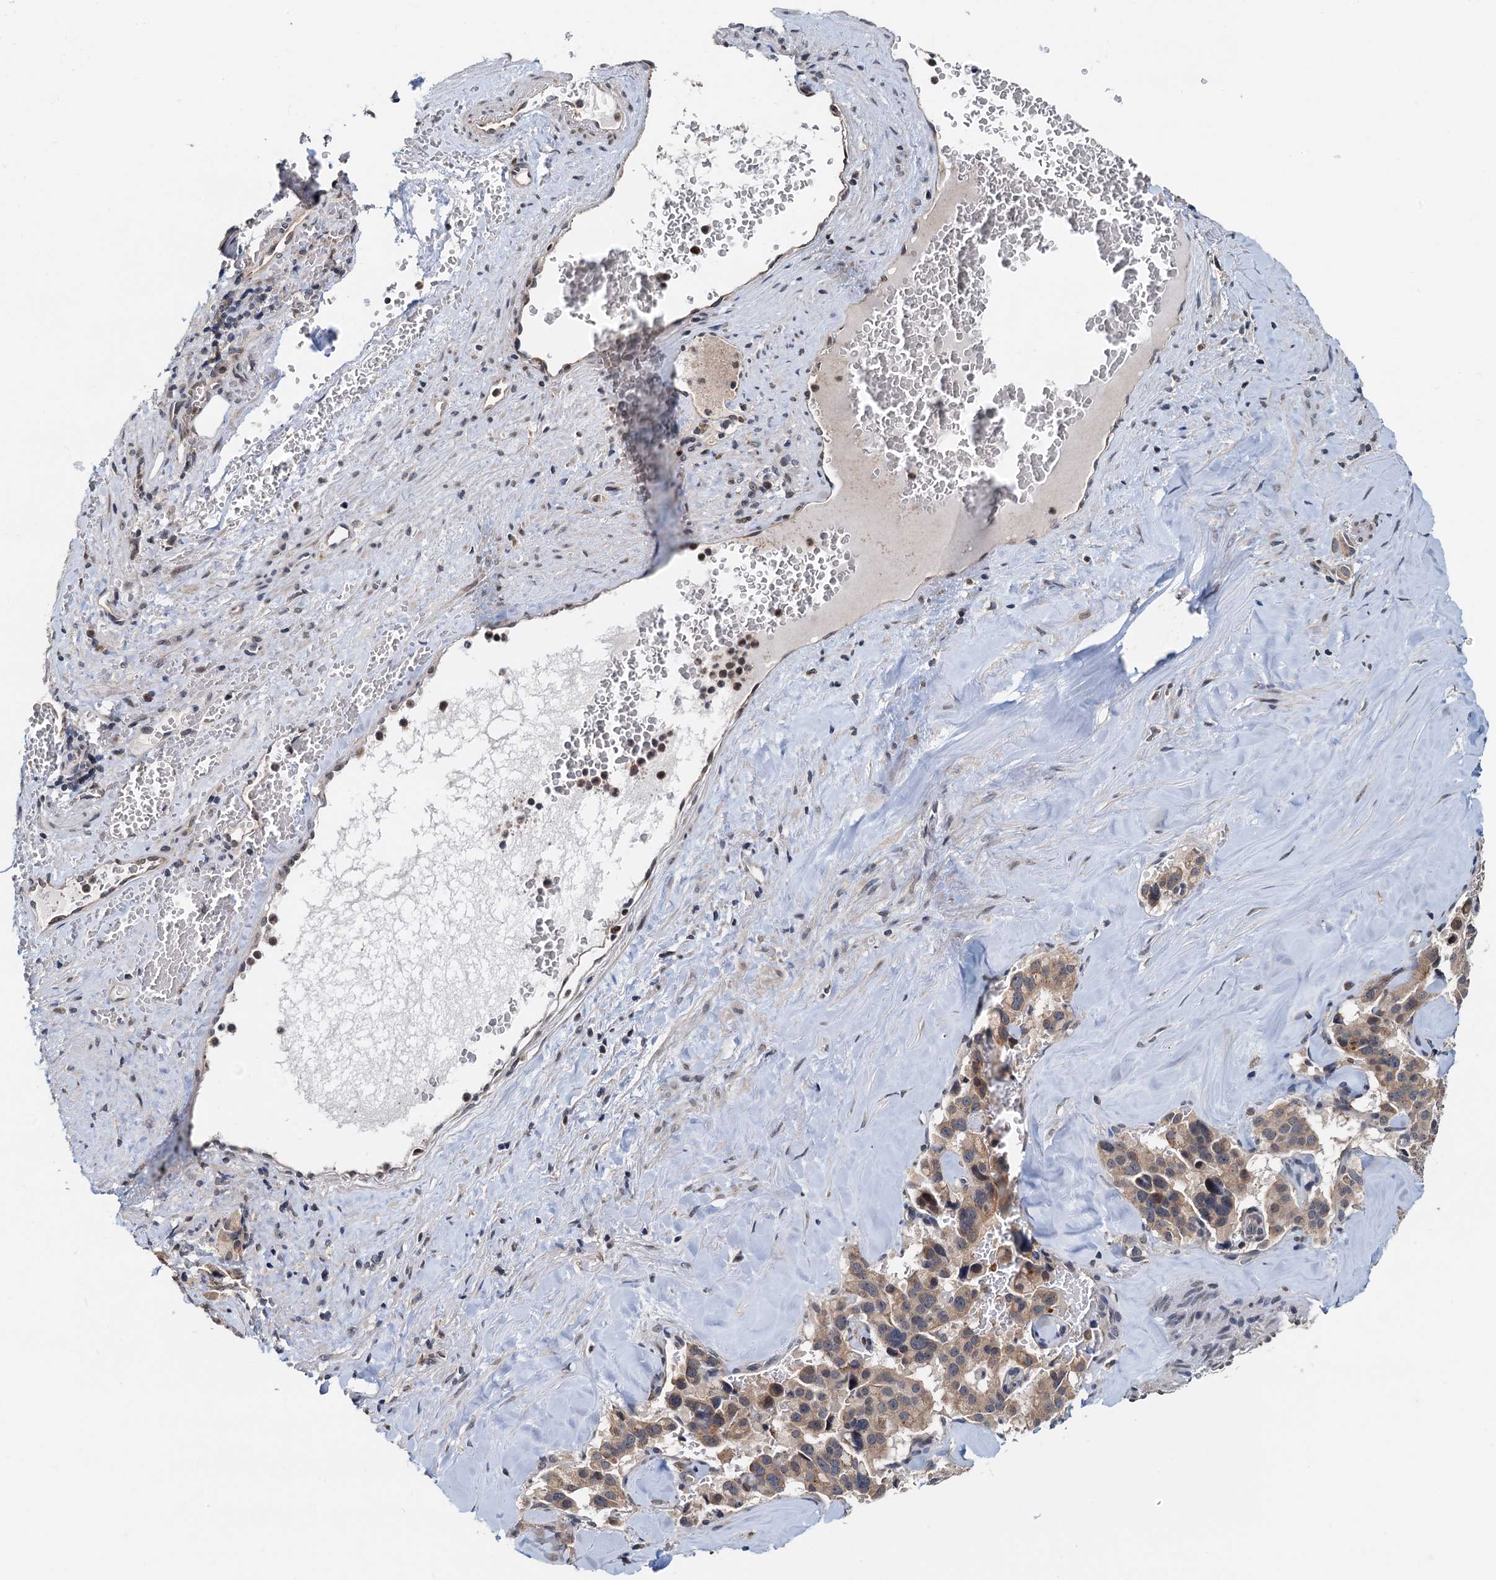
{"staining": {"intensity": "weak", "quantity": ">75%", "location": "cytoplasmic/membranous"}, "tissue": "pancreatic cancer", "cell_type": "Tumor cells", "image_type": "cancer", "snomed": [{"axis": "morphology", "description": "Adenocarcinoma, NOS"}, {"axis": "topography", "description": "Pancreas"}], "caption": "This is an image of immunohistochemistry staining of adenocarcinoma (pancreatic), which shows weak expression in the cytoplasmic/membranous of tumor cells.", "gene": "MCMBP", "patient": {"sex": "male", "age": 65}}